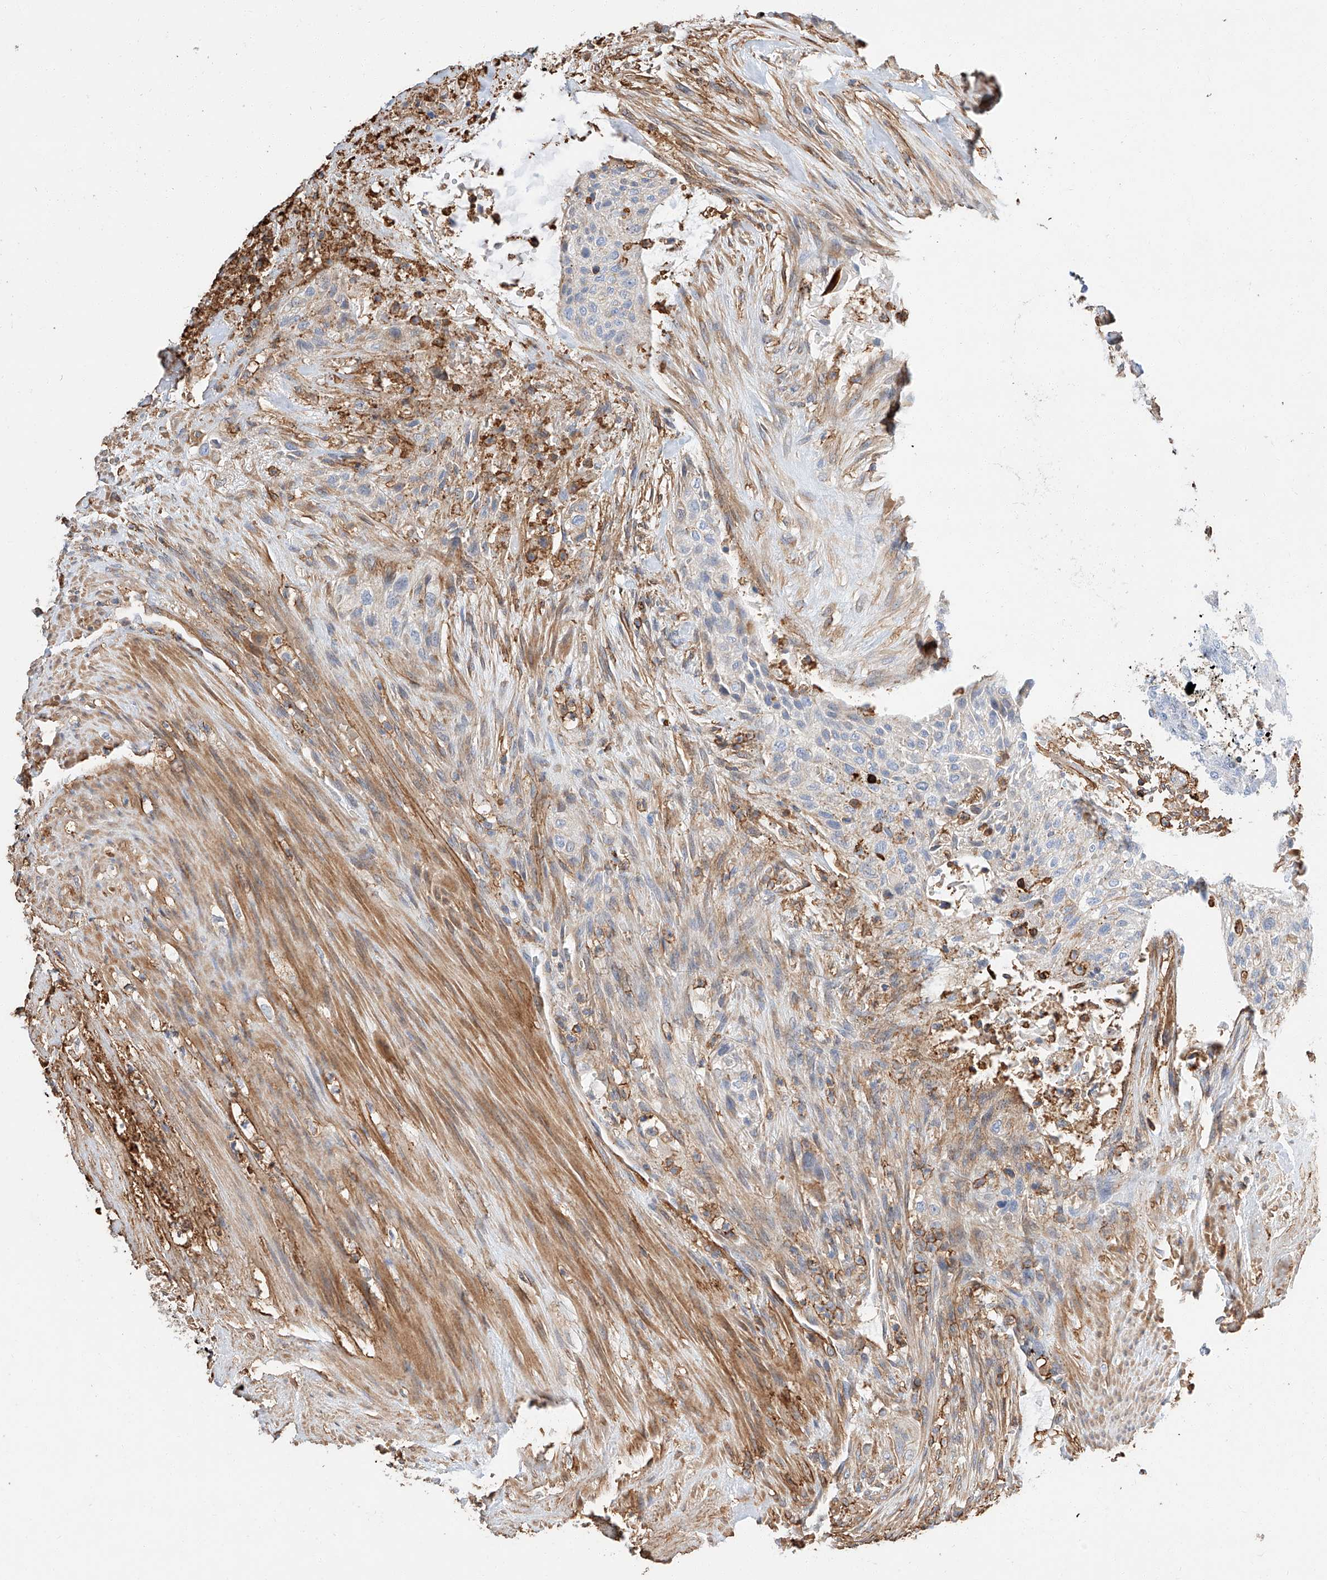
{"staining": {"intensity": "negative", "quantity": "none", "location": "none"}, "tissue": "urothelial cancer", "cell_type": "Tumor cells", "image_type": "cancer", "snomed": [{"axis": "morphology", "description": "Urothelial carcinoma, High grade"}, {"axis": "topography", "description": "Urinary bladder"}], "caption": "This is an immunohistochemistry (IHC) histopathology image of human urothelial carcinoma (high-grade). There is no staining in tumor cells.", "gene": "WFS1", "patient": {"sex": "male", "age": 35}}